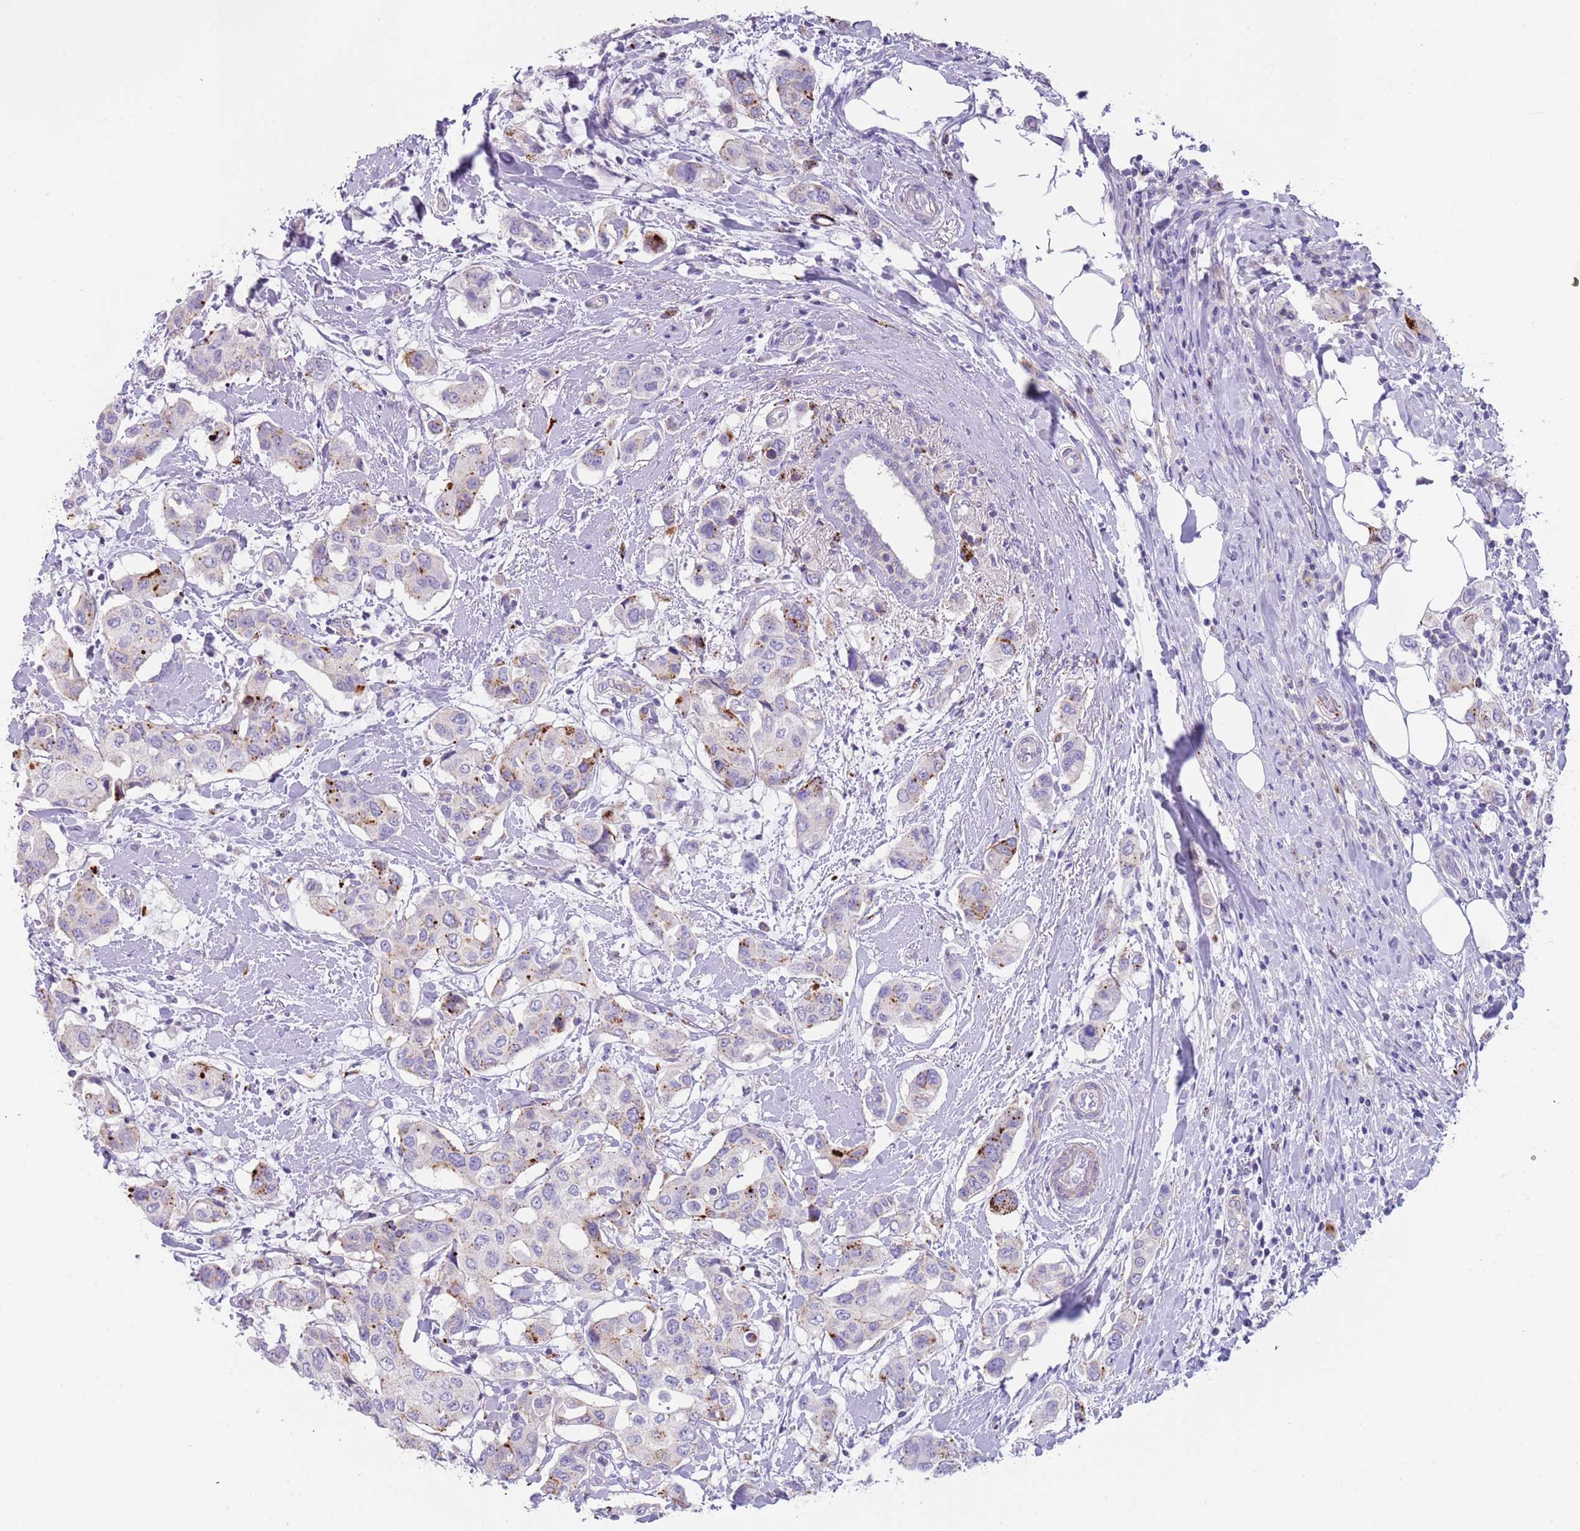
{"staining": {"intensity": "strong", "quantity": "<25%", "location": "cytoplasmic/membranous"}, "tissue": "breast cancer", "cell_type": "Tumor cells", "image_type": "cancer", "snomed": [{"axis": "morphology", "description": "Lobular carcinoma"}, {"axis": "topography", "description": "Breast"}], "caption": "About <25% of tumor cells in breast lobular carcinoma exhibit strong cytoplasmic/membranous protein staining as visualized by brown immunohistochemical staining.", "gene": "LRRN3", "patient": {"sex": "female", "age": 51}}